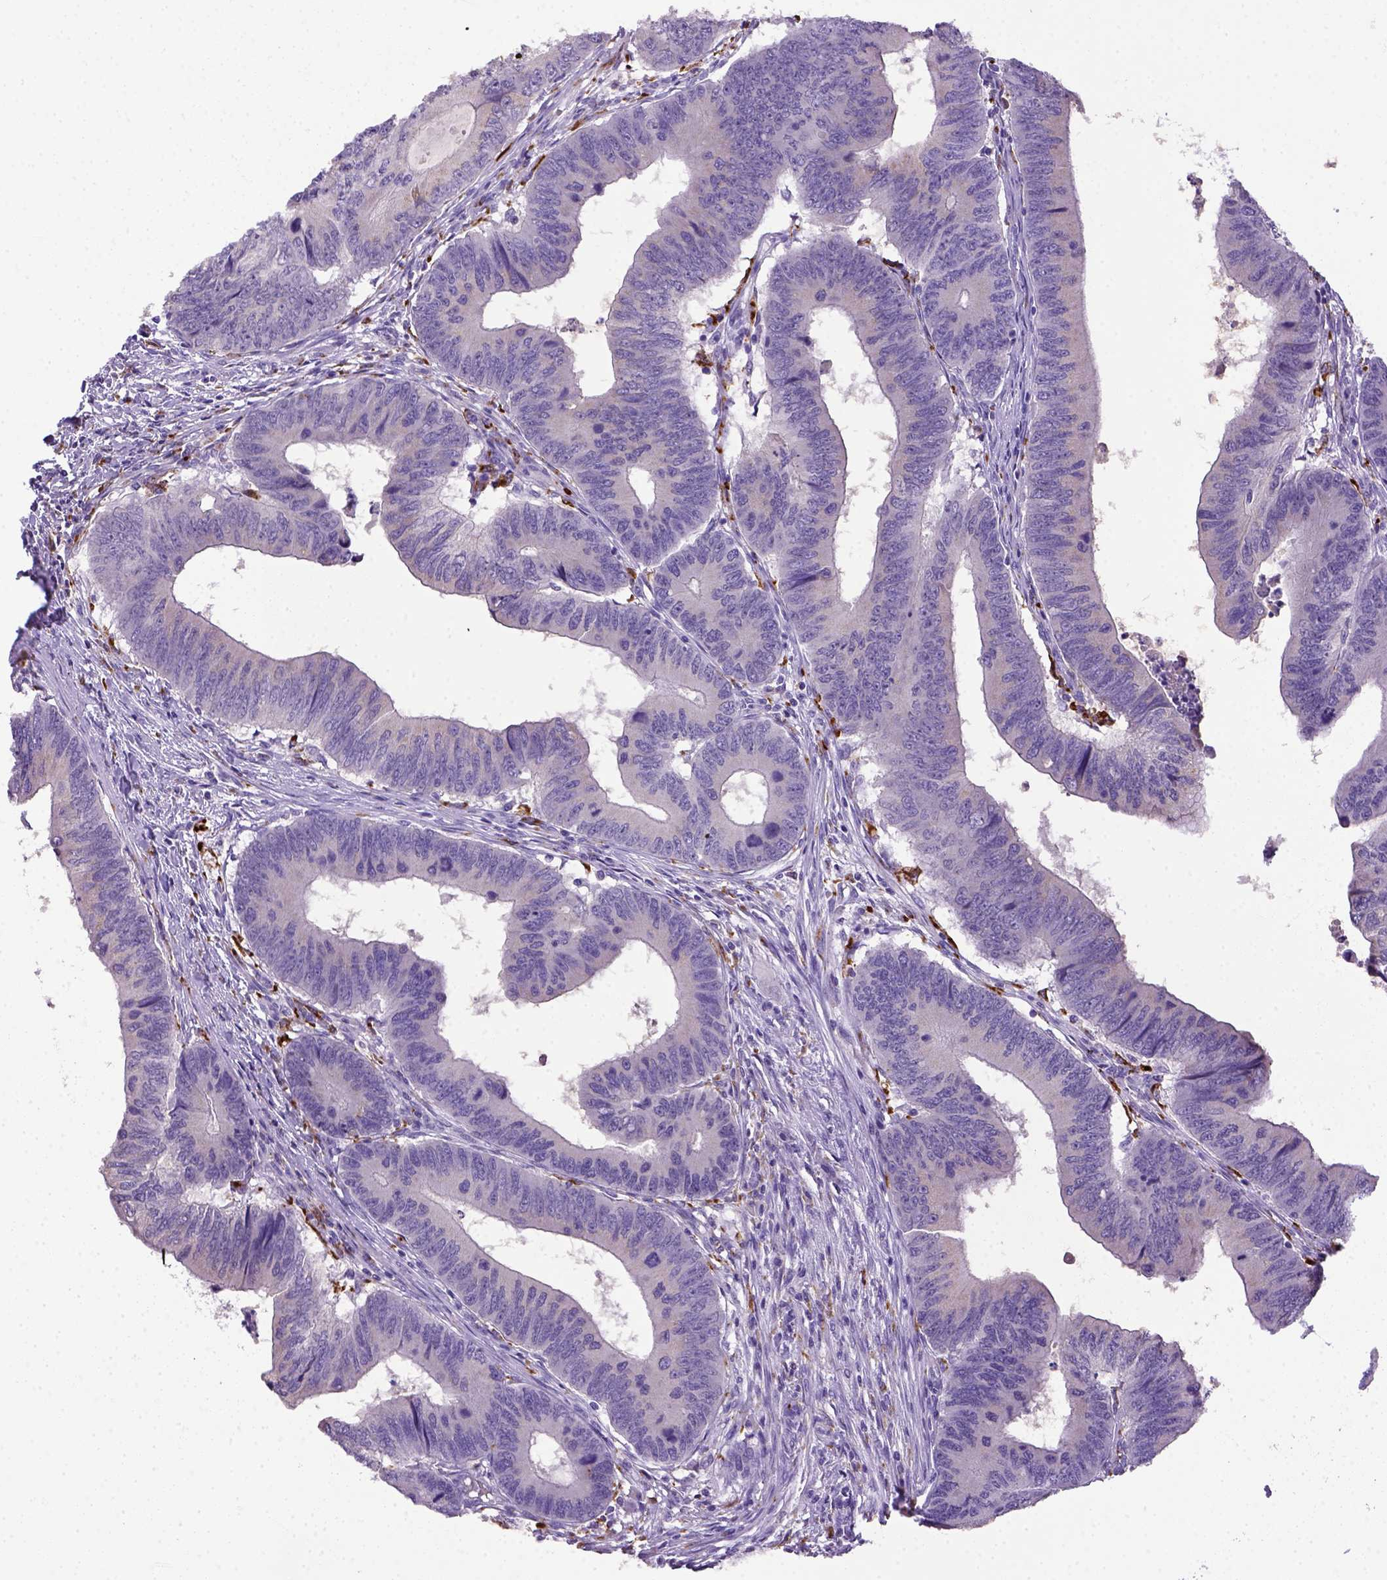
{"staining": {"intensity": "negative", "quantity": "none", "location": "none"}, "tissue": "colorectal cancer", "cell_type": "Tumor cells", "image_type": "cancer", "snomed": [{"axis": "morphology", "description": "Adenocarcinoma, NOS"}, {"axis": "topography", "description": "Colon"}], "caption": "Protein analysis of colorectal cancer demonstrates no significant staining in tumor cells. (Brightfield microscopy of DAB immunohistochemistry at high magnification).", "gene": "CD68", "patient": {"sex": "male", "age": 53}}